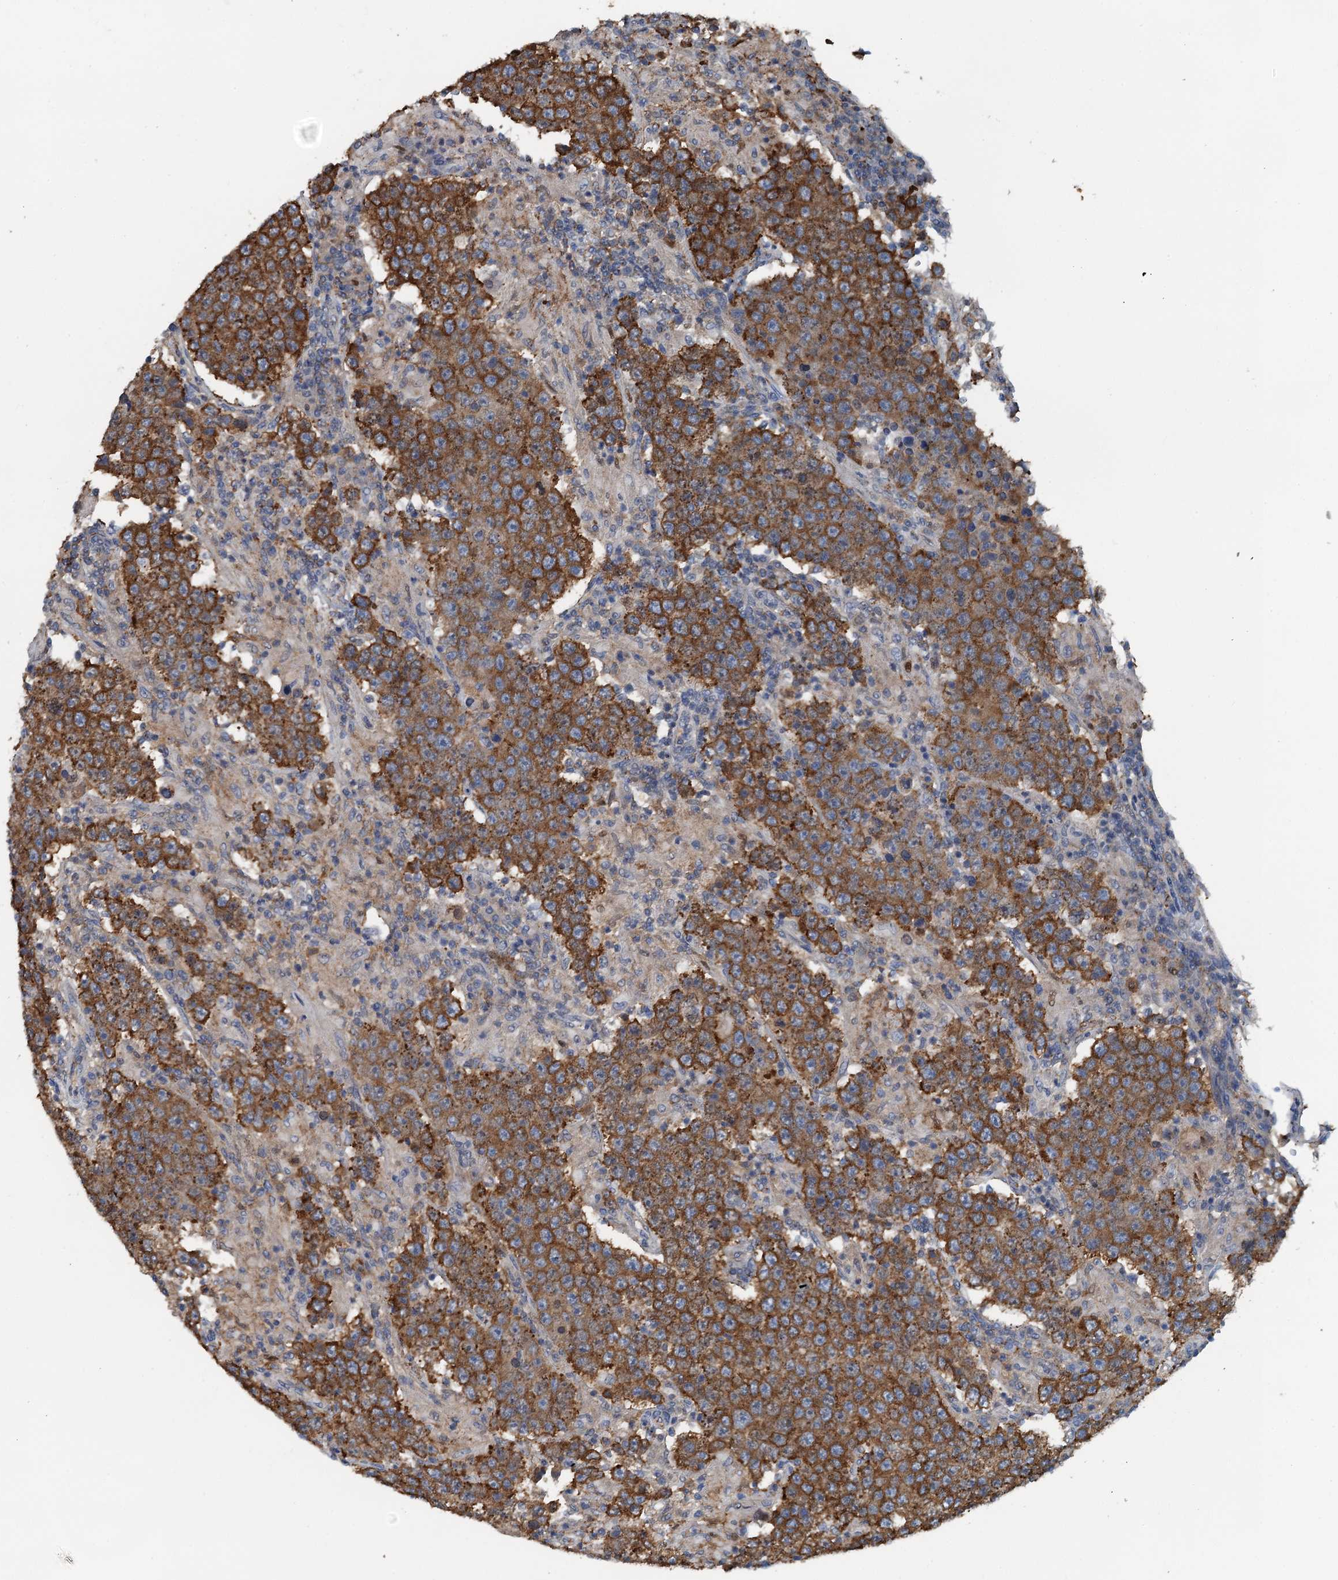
{"staining": {"intensity": "strong", "quantity": ">75%", "location": "cytoplasmic/membranous"}, "tissue": "testis cancer", "cell_type": "Tumor cells", "image_type": "cancer", "snomed": [{"axis": "morphology", "description": "Normal tissue, NOS"}, {"axis": "morphology", "description": "Urothelial carcinoma, High grade"}, {"axis": "morphology", "description": "Seminoma, NOS"}, {"axis": "morphology", "description": "Carcinoma, Embryonal, NOS"}, {"axis": "topography", "description": "Urinary bladder"}, {"axis": "topography", "description": "Testis"}], "caption": "IHC (DAB (3,3'-diaminobenzidine)) staining of human testis cancer displays strong cytoplasmic/membranous protein expression in about >75% of tumor cells.", "gene": "LSM14B", "patient": {"sex": "male", "age": 41}}